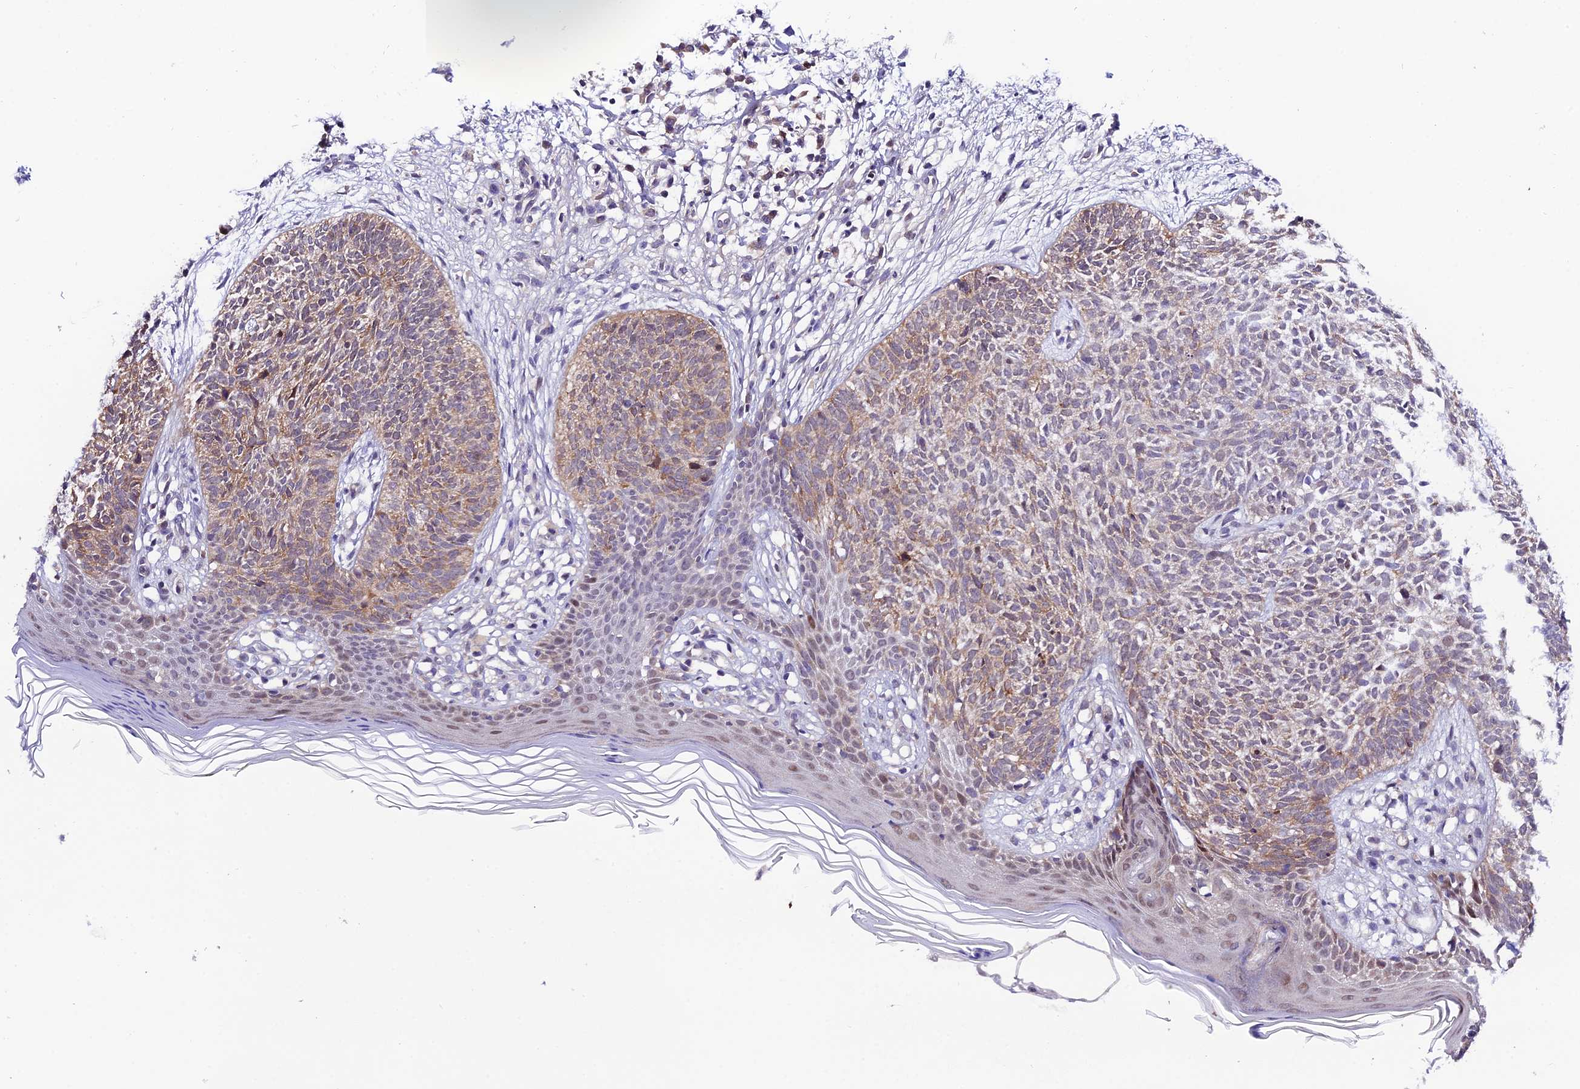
{"staining": {"intensity": "weak", "quantity": ">75%", "location": "cytoplasmic/membranous"}, "tissue": "skin cancer", "cell_type": "Tumor cells", "image_type": "cancer", "snomed": [{"axis": "morphology", "description": "Basal cell carcinoma"}, {"axis": "topography", "description": "Skin"}], "caption": "An image showing weak cytoplasmic/membranous positivity in approximately >75% of tumor cells in basal cell carcinoma (skin), as visualized by brown immunohistochemical staining.", "gene": "TRIM40", "patient": {"sex": "female", "age": 66}}